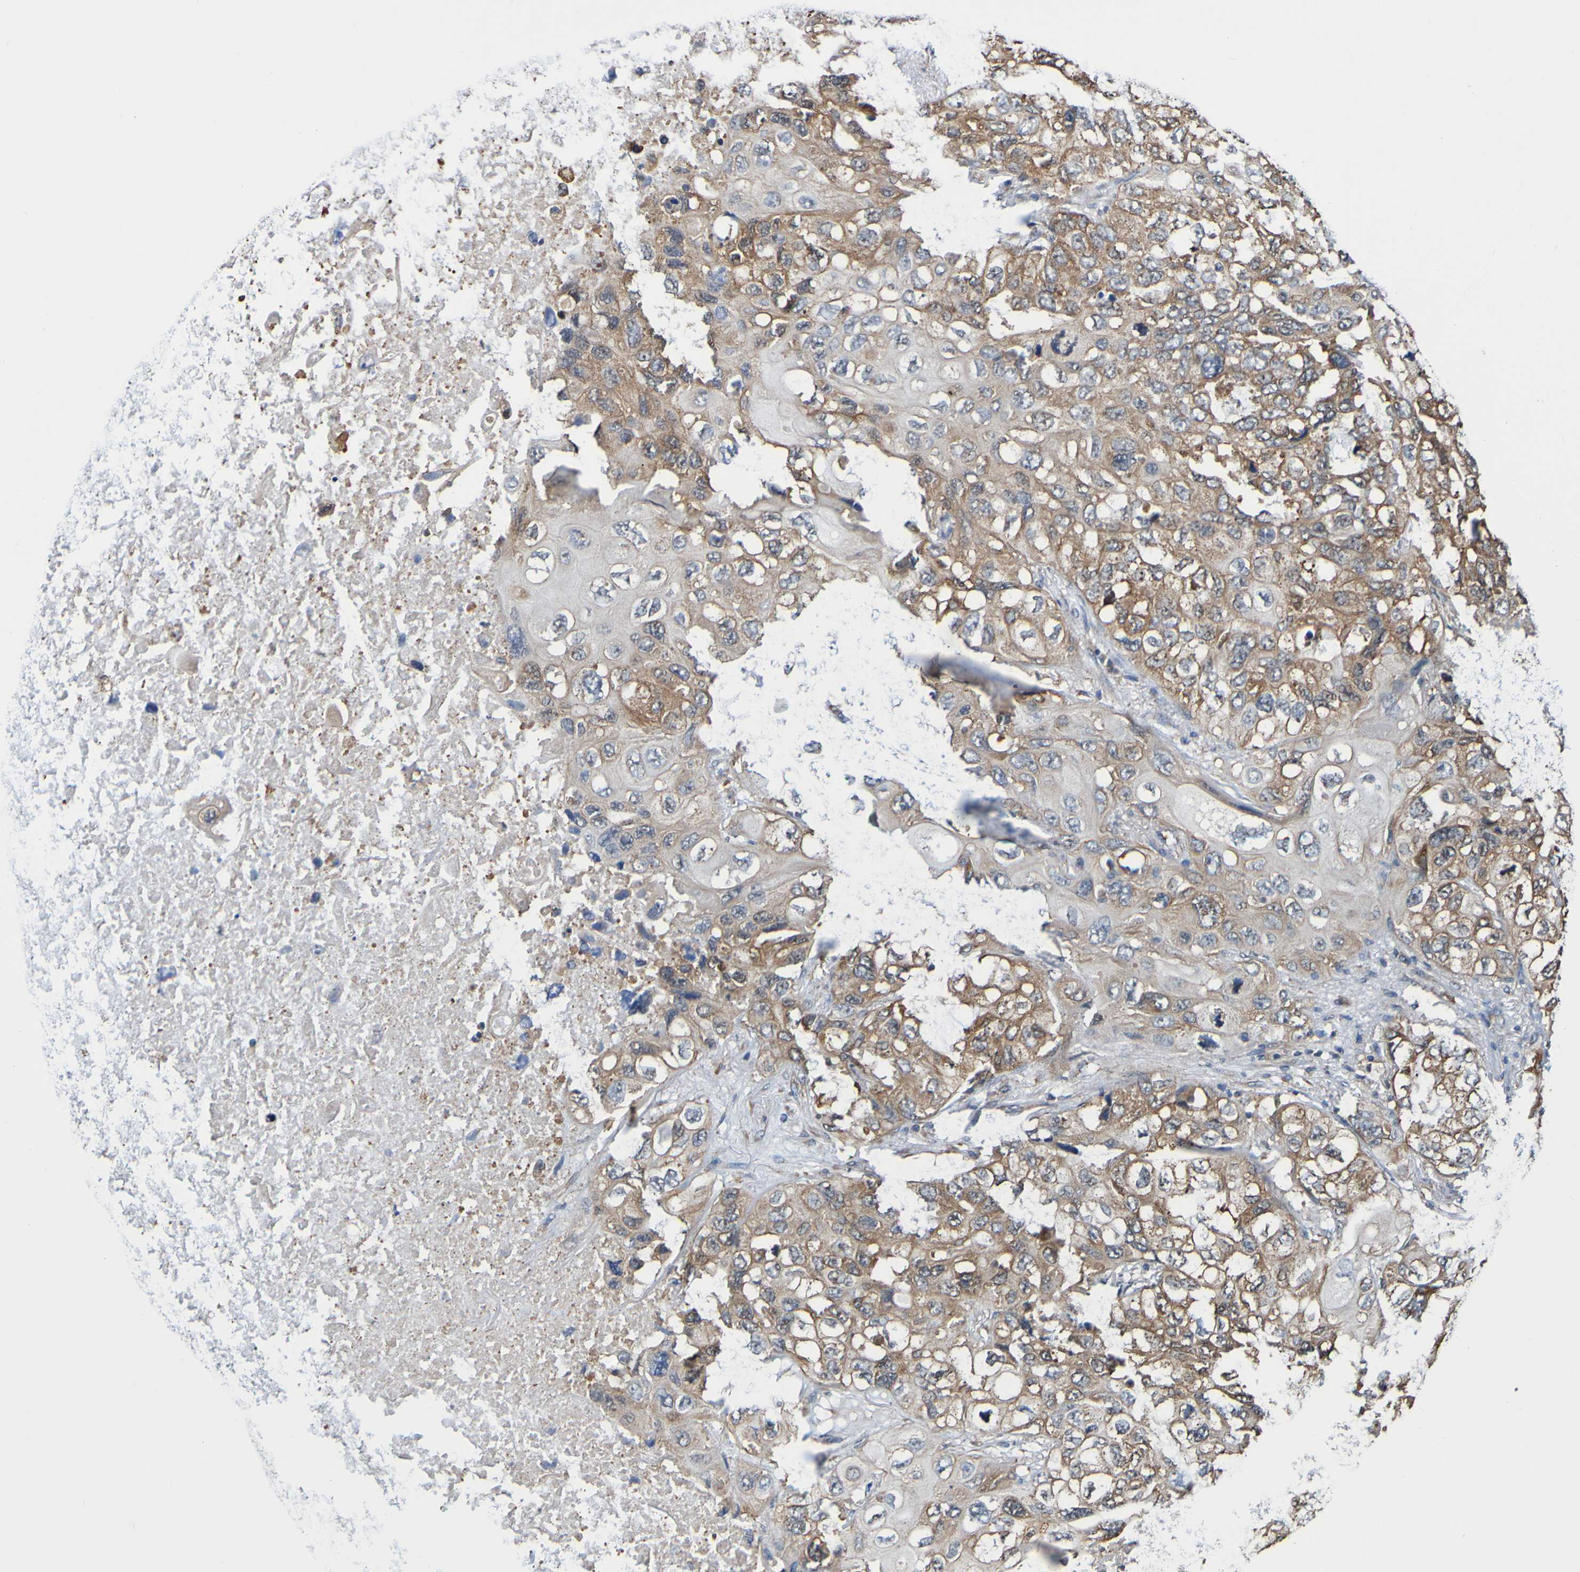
{"staining": {"intensity": "moderate", "quantity": ">75%", "location": "cytoplasmic/membranous"}, "tissue": "lung cancer", "cell_type": "Tumor cells", "image_type": "cancer", "snomed": [{"axis": "morphology", "description": "Squamous cell carcinoma, NOS"}, {"axis": "topography", "description": "Lung"}], "caption": "Lung cancer stained with DAB immunohistochemistry (IHC) reveals medium levels of moderate cytoplasmic/membranous expression in approximately >75% of tumor cells. Using DAB (3,3'-diaminobenzidine) (brown) and hematoxylin (blue) stains, captured at high magnification using brightfield microscopy.", "gene": "AXIN1", "patient": {"sex": "female", "age": 73}}